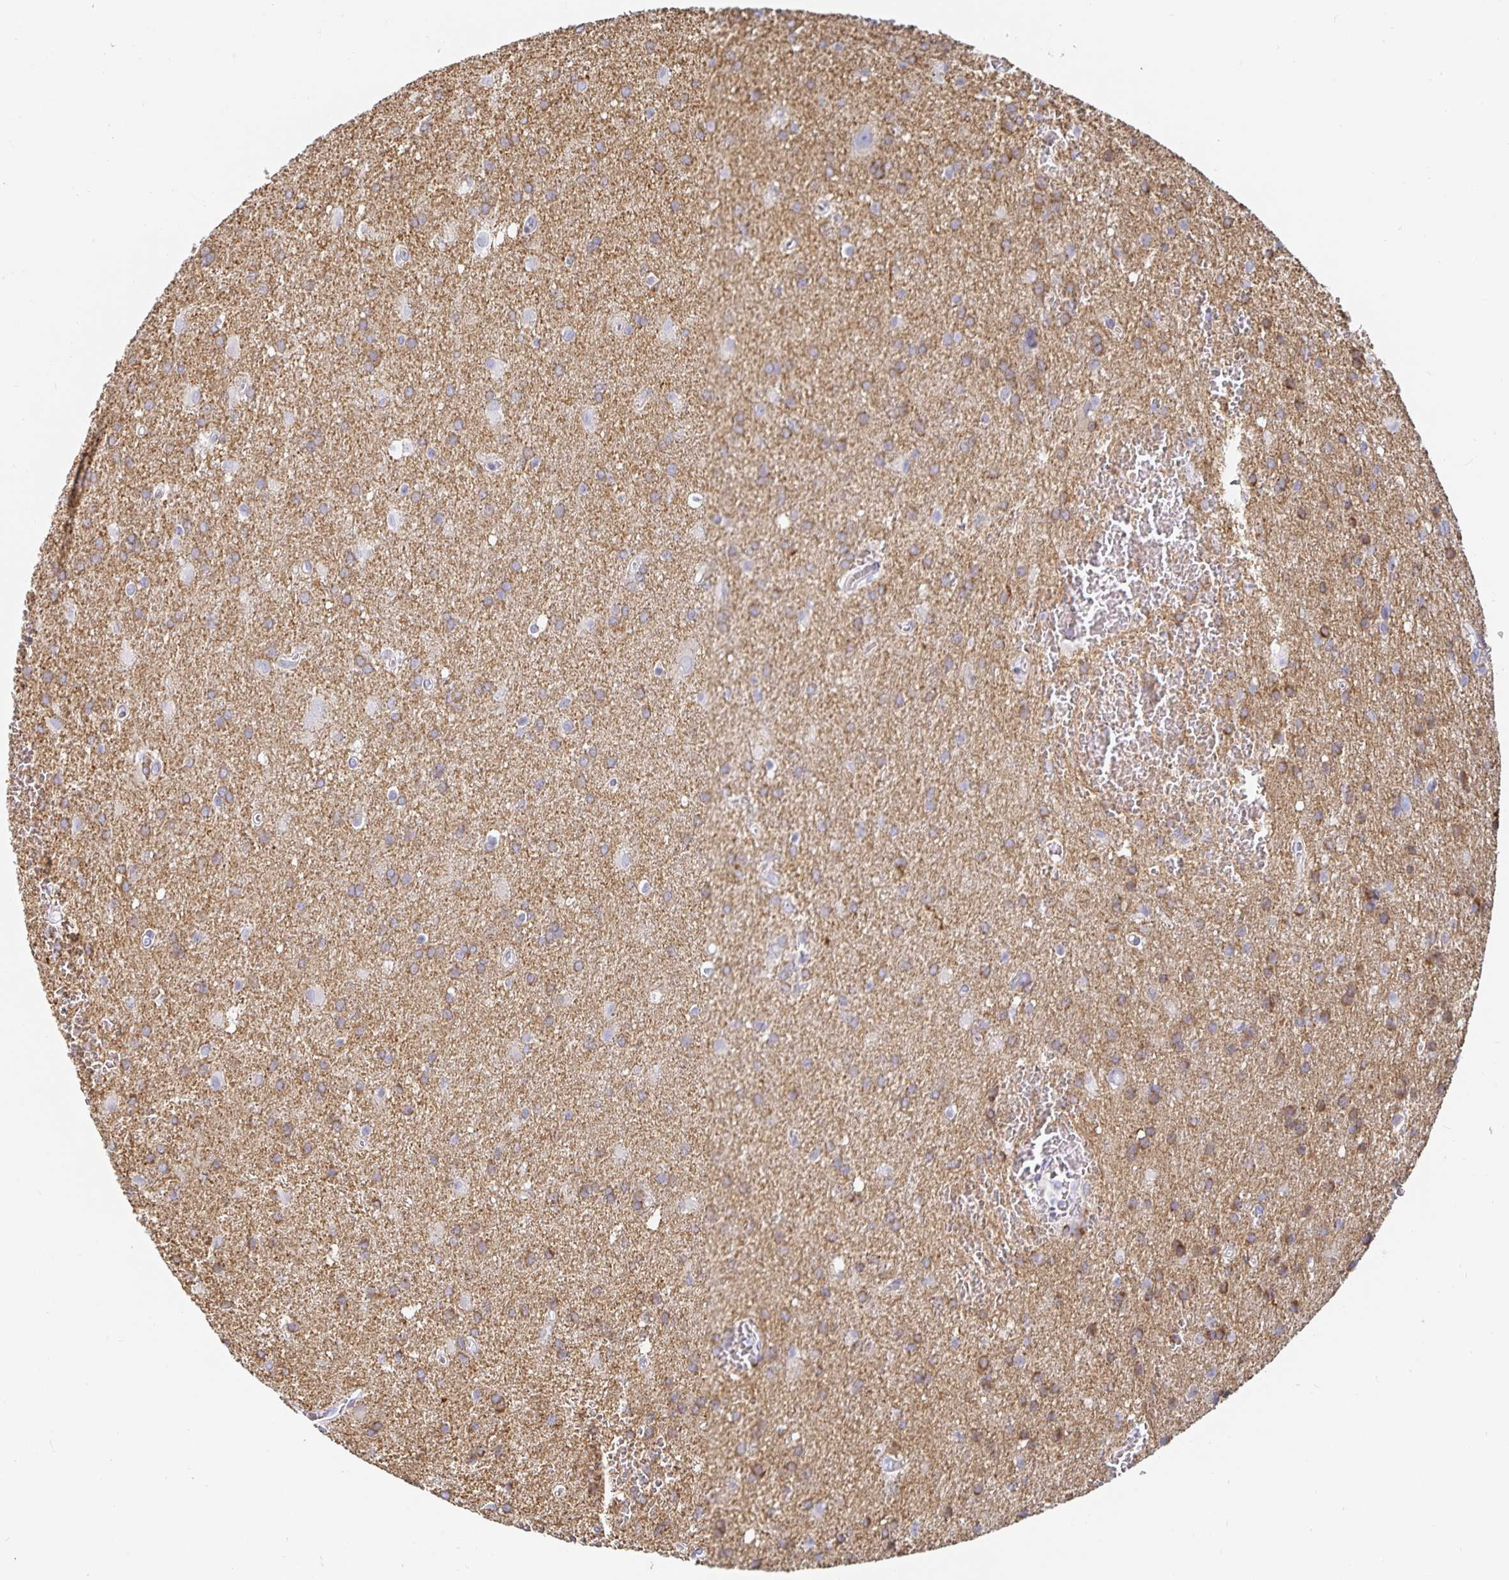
{"staining": {"intensity": "moderate", "quantity": "<25%", "location": "cytoplasmic/membranous"}, "tissue": "glioma", "cell_type": "Tumor cells", "image_type": "cancer", "snomed": [{"axis": "morphology", "description": "Glioma, malignant, Low grade"}, {"axis": "topography", "description": "Brain"}], "caption": "Immunohistochemistry staining of malignant low-grade glioma, which demonstrates low levels of moderate cytoplasmic/membranous positivity in about <25% of tumor cells indicating moderate cytoplasmic/membranous protein expression. The staining was performed using DAB (brown) for protein detection and nuclei were counterstained in hematoxylin (blue).", "gene": "SFTPA1", "patient": {"sex": "male", "age": 66}}